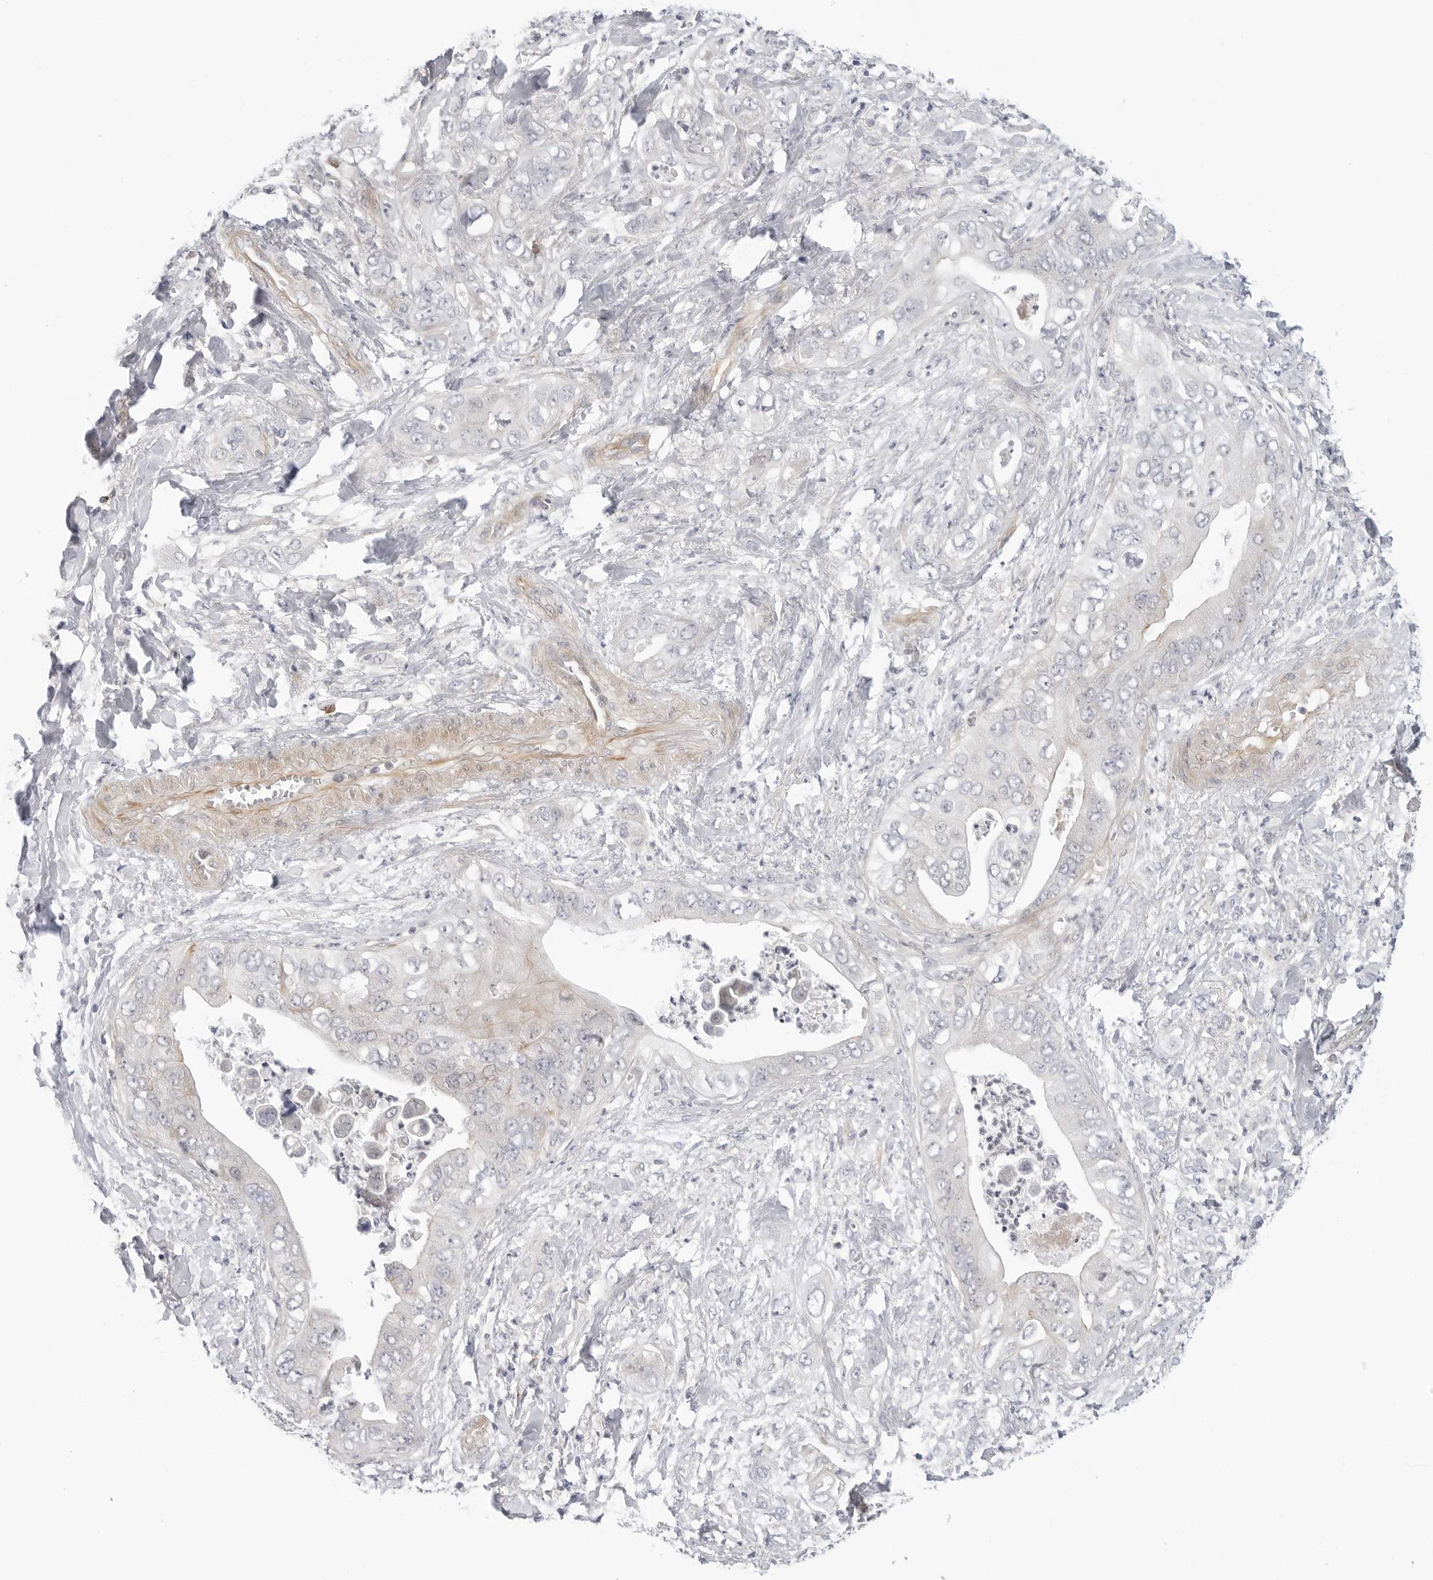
{"staining": {"intensity": "negative", "quantity": "none", "location": "none"}, "tissue": "pancreatic cancer", "cell_type": "Tumor cells", "image_type": "cancer", "snomed": [{"axis": "morphology", "description": "Adenocarcinoma, NOS"}, {"axis": "topography", "description": "Pancreas"}], "caption": "Immunohistochemical staining of human pancreatic cancer exhibits no significant expression in tumor cells.", "gene": "STXBP3", "patient": {"sex": "female", "age": 78}}